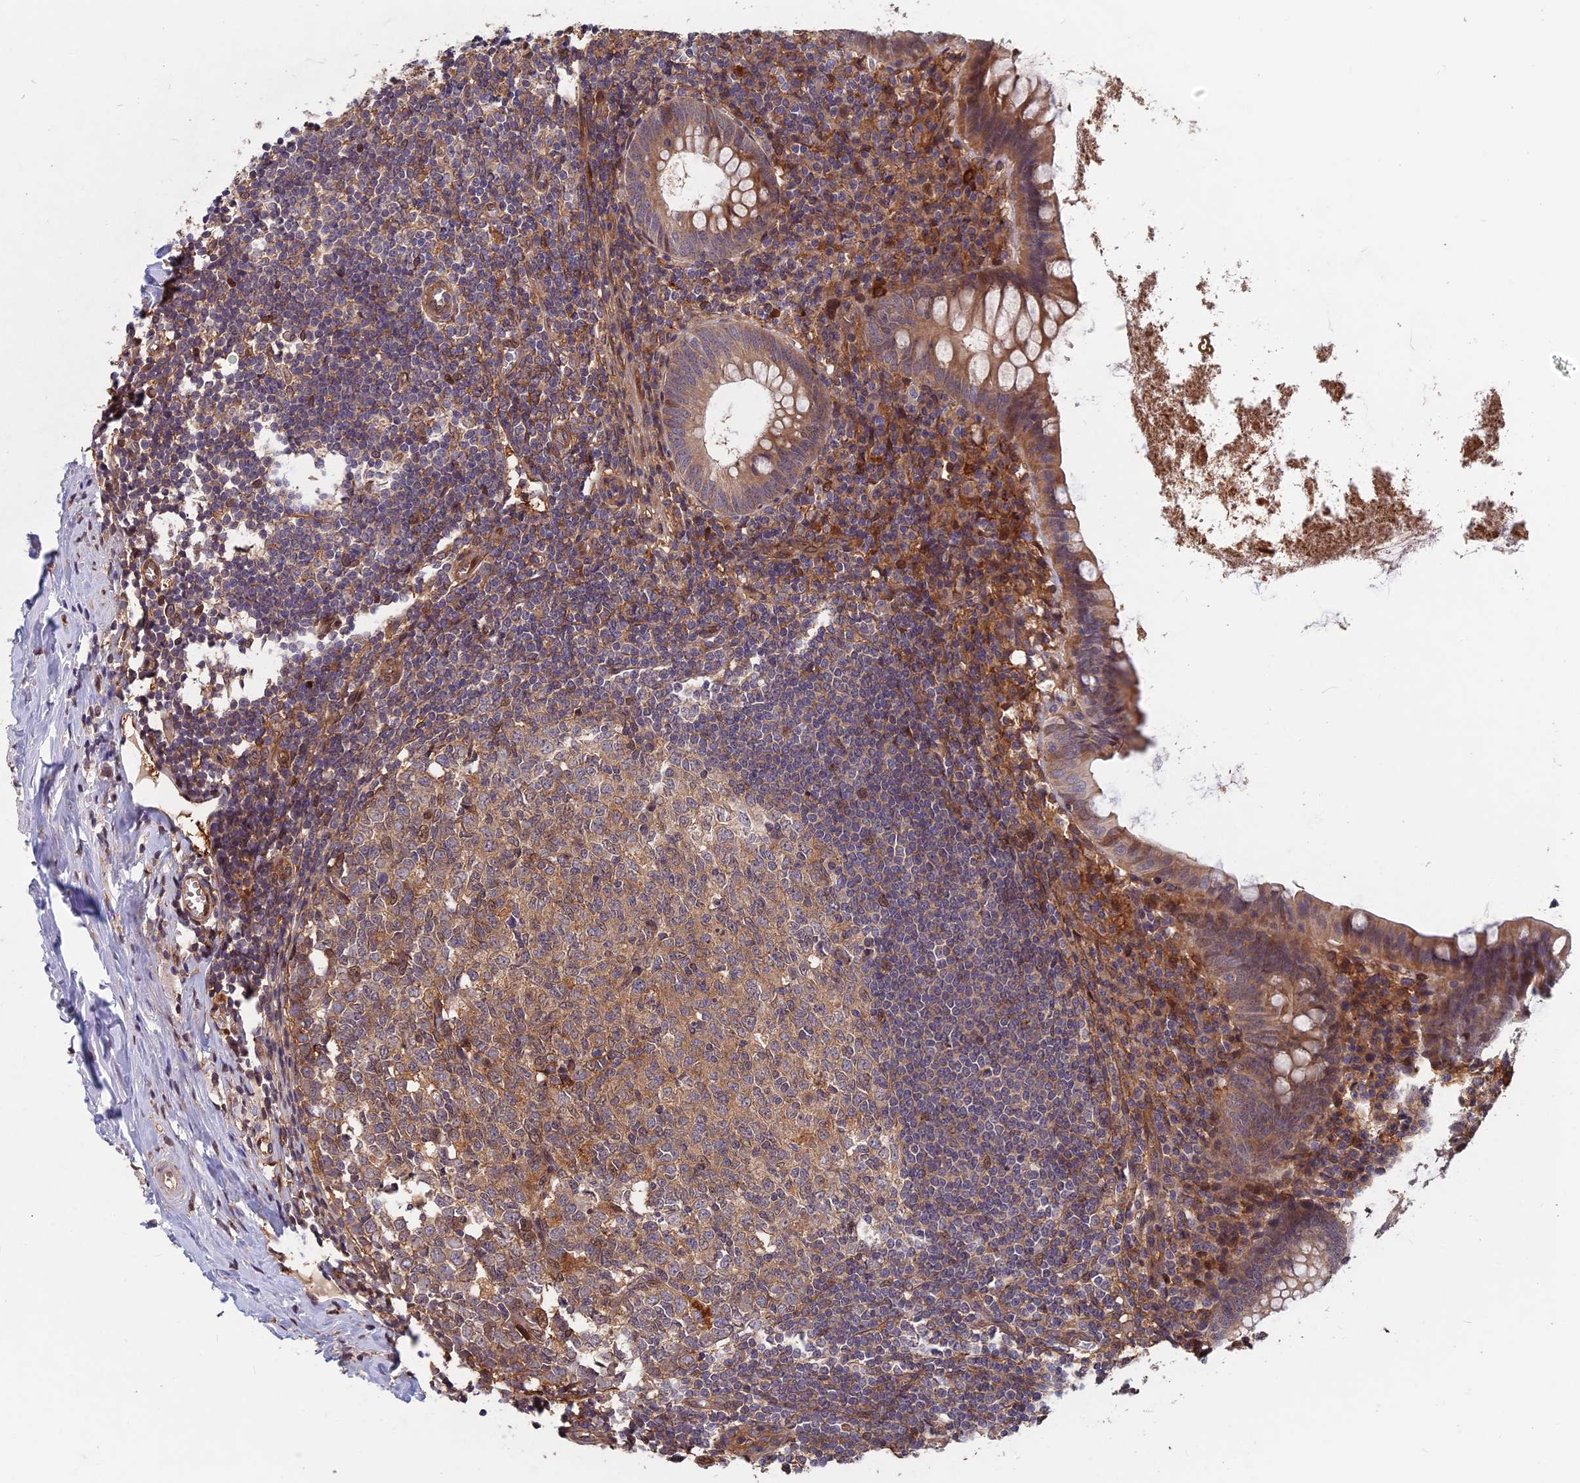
{"staining": {"intensity": "weak", "quantity": ">75%", "location": "cytoplasmic/membranous"}, "tissue": "appendix", "cell_type": "Glandular cells", "image_type": "normal", "snomed": [{"axis": "morphology", "description": "Normal tissue, NOS"}, {"axis": "topography", "description": "Appendix"}], "caption": "The histopathology image shows staining of benign appendix, revealing weak cytoplasmic/membranous protein staining (brown color) within glandular cells.", "gene": "SPG11", "patient": {"sex": "female", "age": 51}}